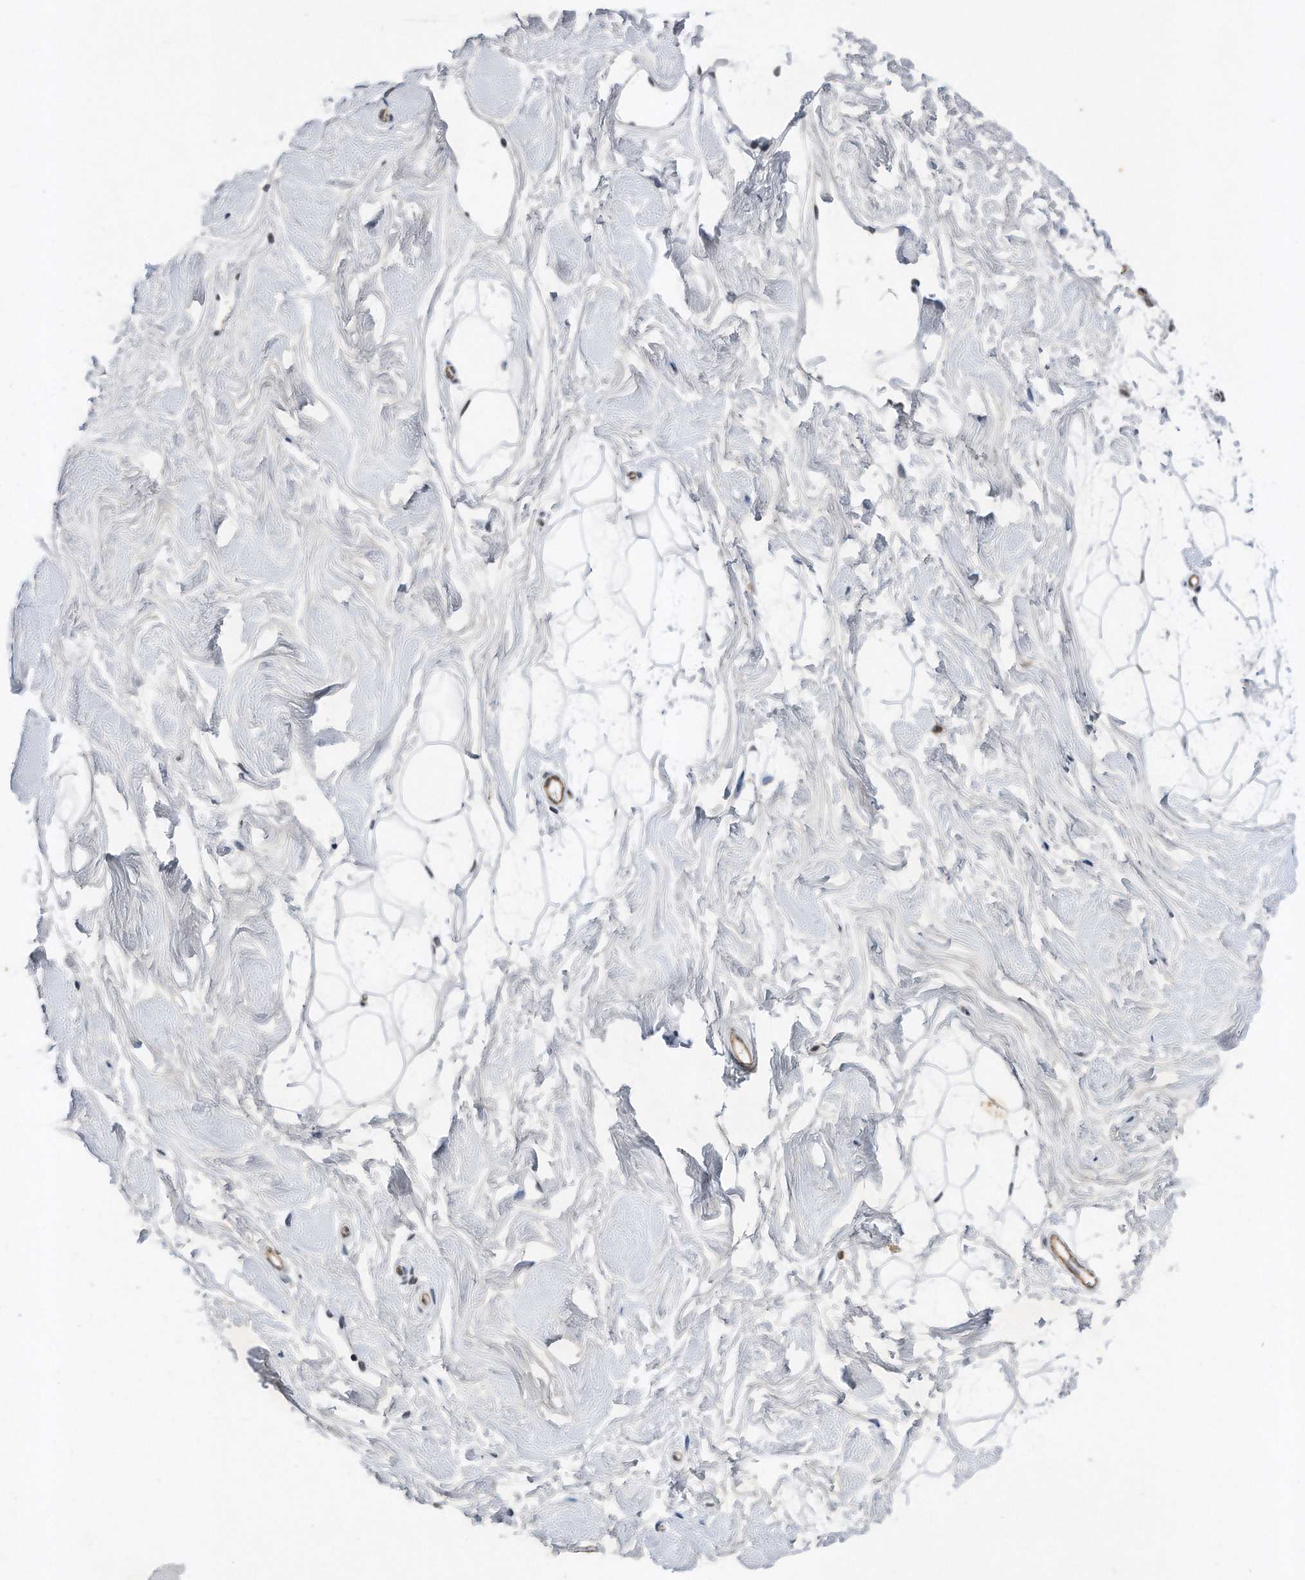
{"staining": {"intensity": "weak", "quantity": ">75%", "location": "cytoplasmic/membranous,nuclear"}, "tissue": "breast", "cell_type": "Adipocytes", "image_type": "normal", "snomed": [{"axis": "morphology", "description": "Normal tissue, NOS"}, {"axis": "topography", "description": "Breast"}], "caption": "Protein expression analysis of normal human breast reveals weak cytoplasmic/membranous,nuclear expression in approximately >75% of adipocytes. (DAB IHC, brown staining for protein, blue staining for nuclei).", "gene": "TP53INP1", "patient": {"sex": "female", "age": 26}}